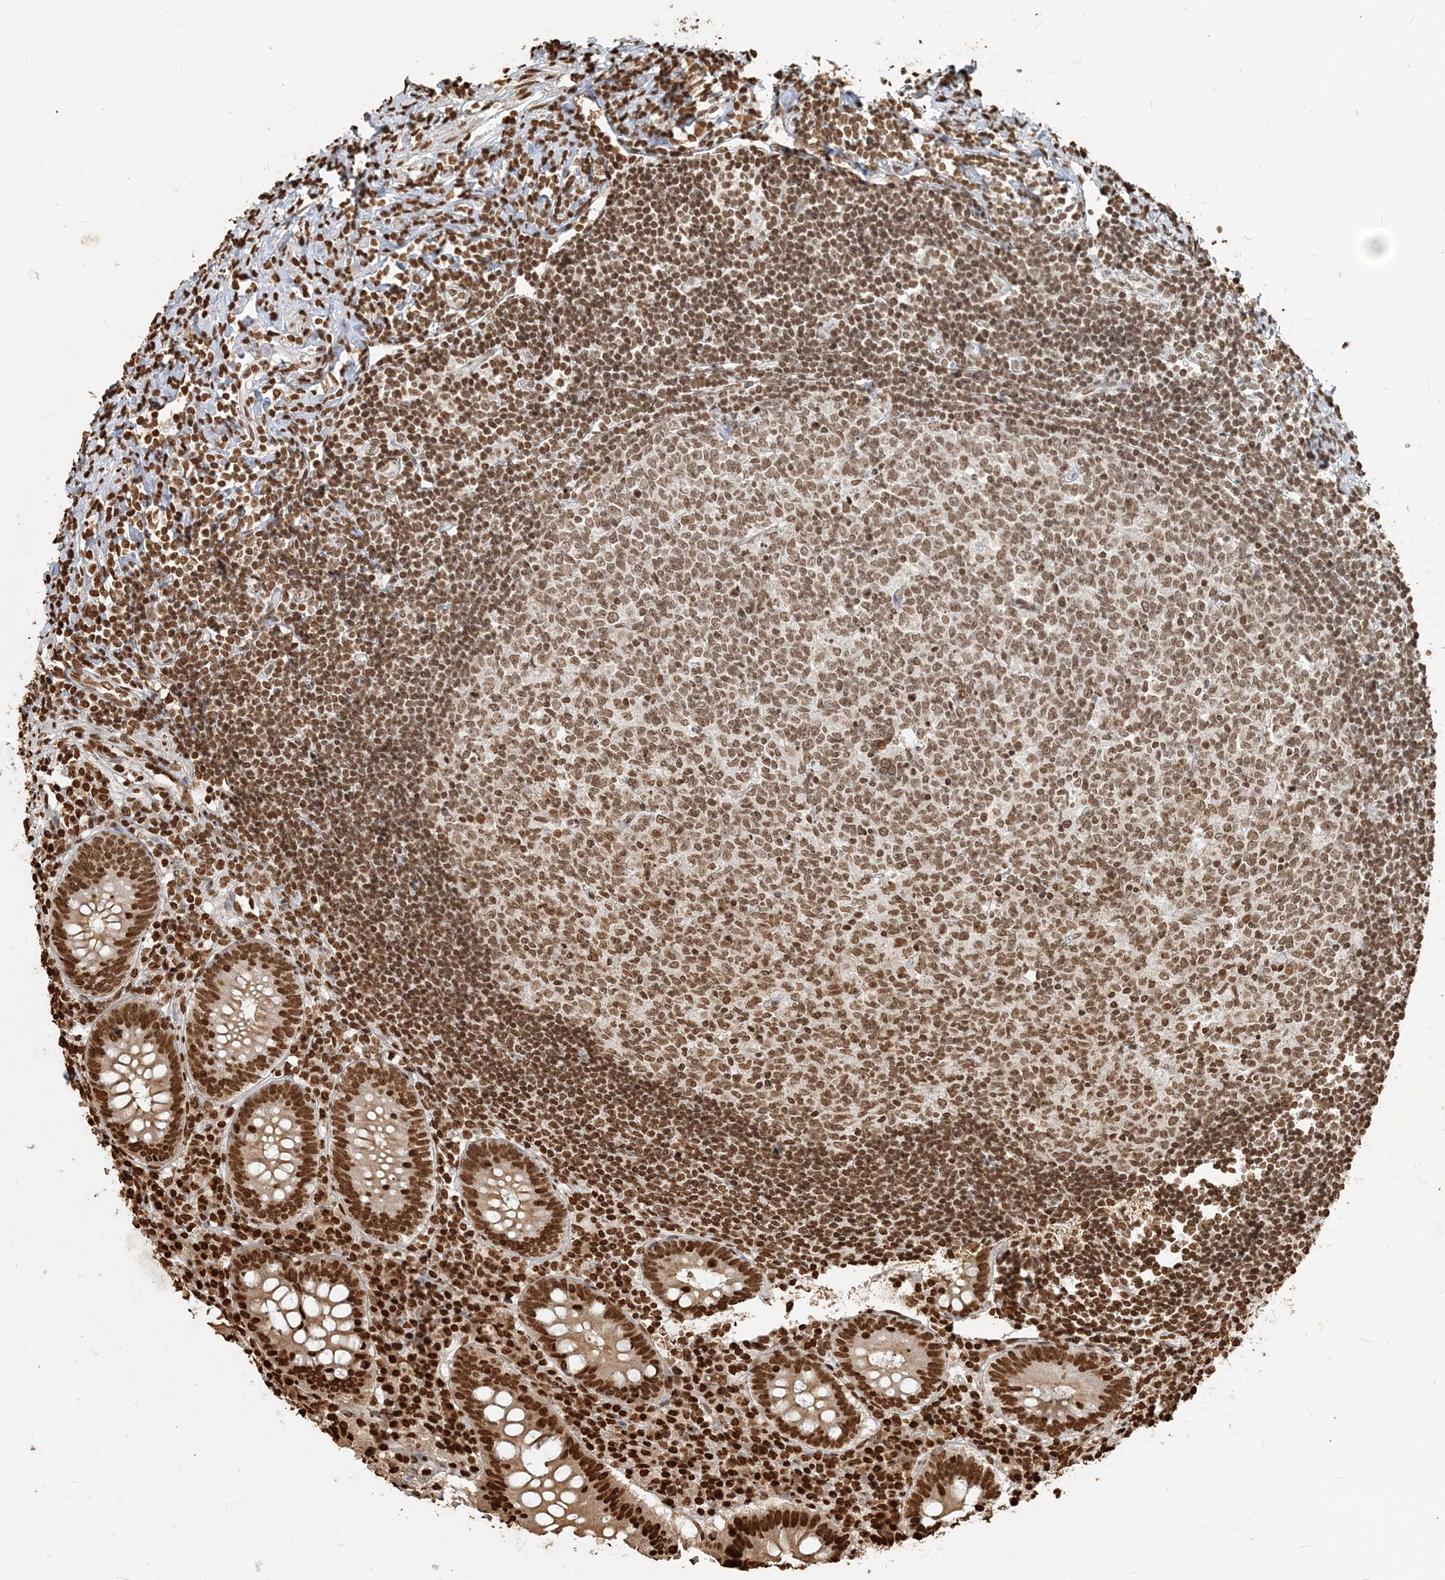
{"staining": {"intensity": "strong", "quantity": ">75%", "location": "nuclear"}, "tissue": "appendix", "cell_type": "Glandular cells", "image_type": "normal", "snomed": [{"axis": "morphology", "description": "Normal tissue, NOS"}, {"axis": "topography", "description": "Appendix"}], "caption": "The photomicrograph shows immunohistochemical staining of unremarkable appendix. There is strong nuclear staining is present in approximately >75% of glandular cells.", "gene": "H3", "patient": {"sex": "female", "age": 54}}